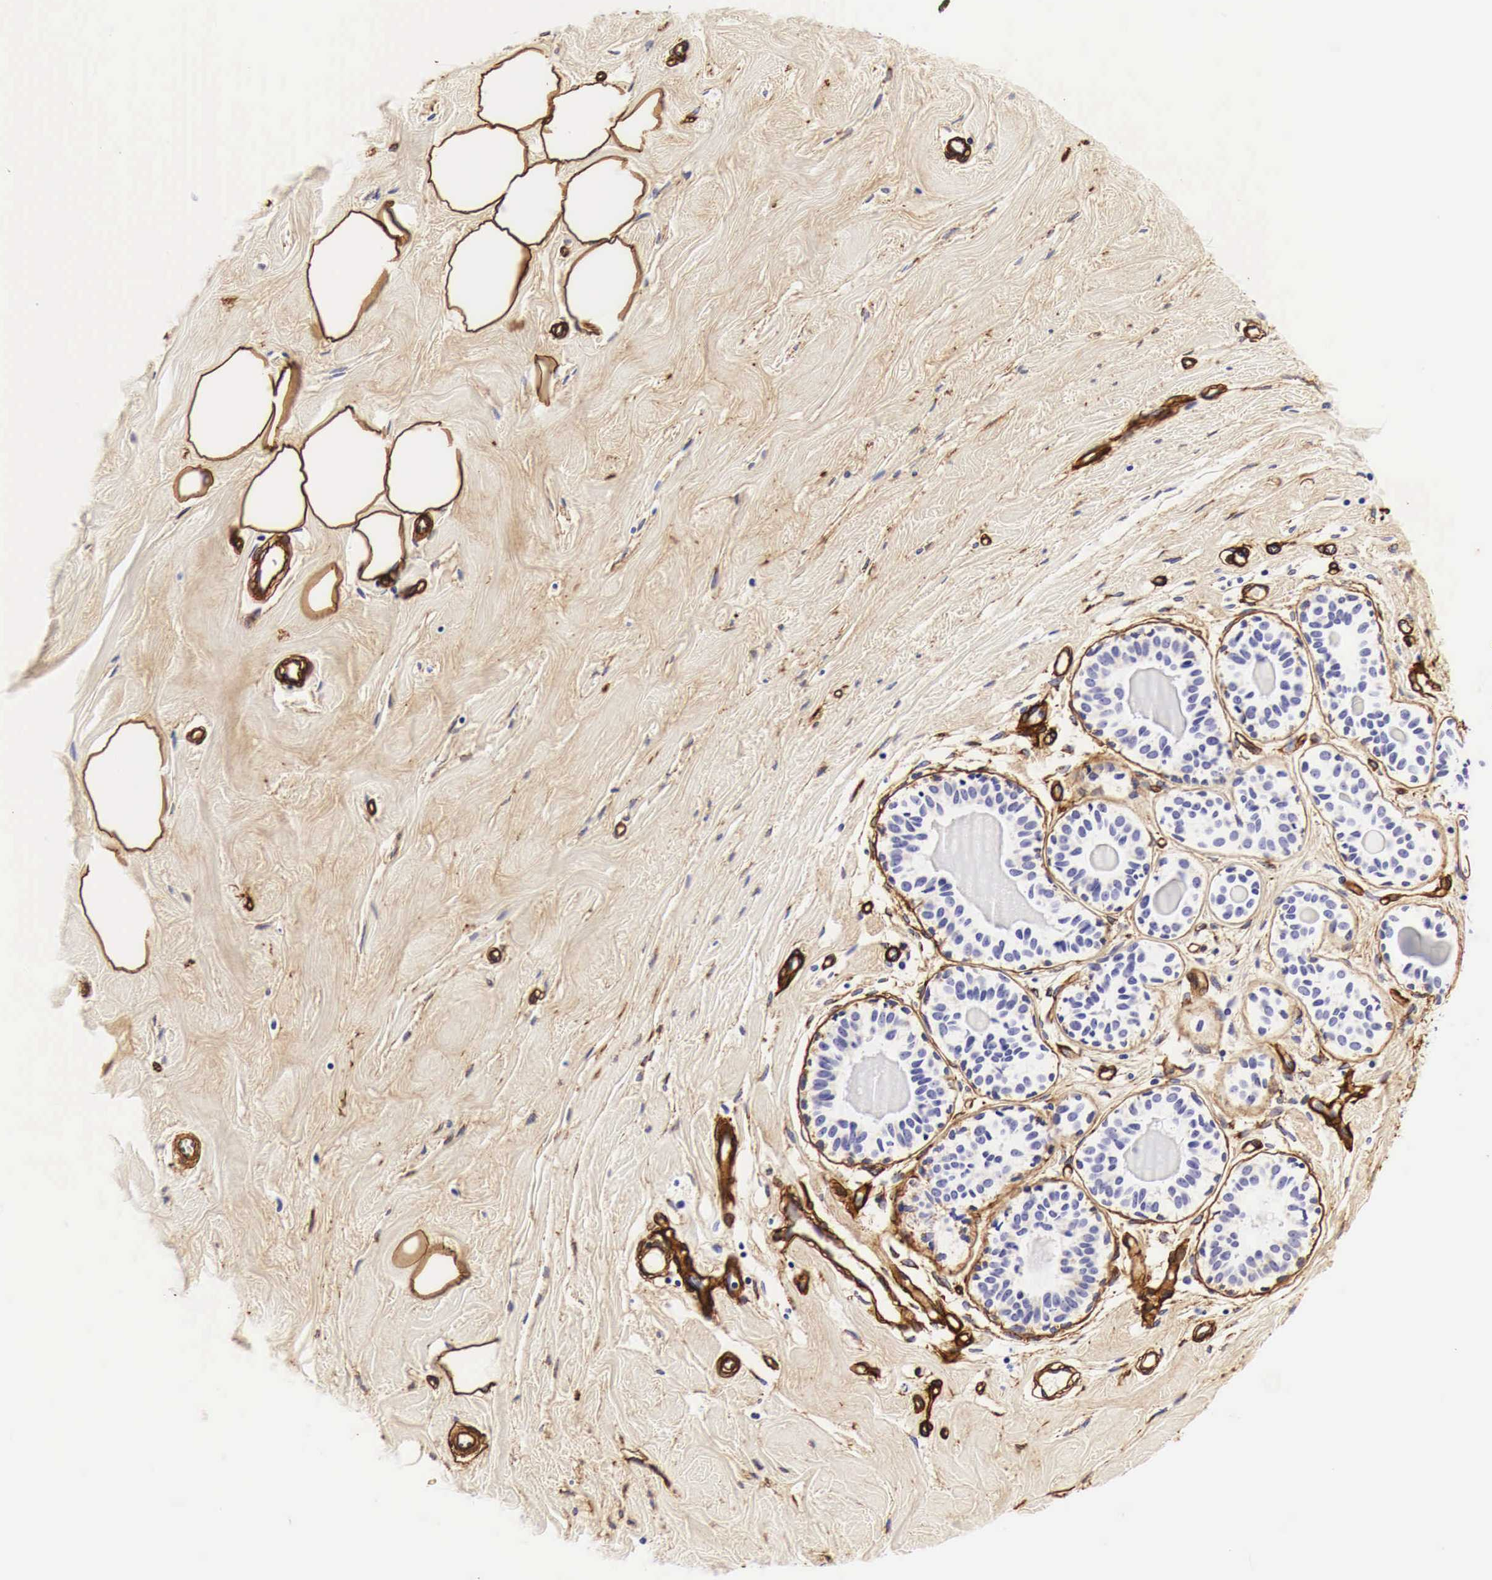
{"staining": {"intensity": "strong", "quantity": ">75%", "location": "cytoplasmic/membranous"}, "tissue": "breast", "cell_type": "Adipocytes", "image_type": "normal", "snomed": [{"axis": "morphology", "description": "Normal tissue, NOS"}, {"axis": "topography", "description": "Breast"}], "caption": "Immunohistochemical staining of unremarkable breast demonstrates >75% levels of strong cytoplasmic/membranous protein expression in approximately >75% of adipocytes.", "gene": "LAMB2", "patient": {"sex": "female", "age": 44}}